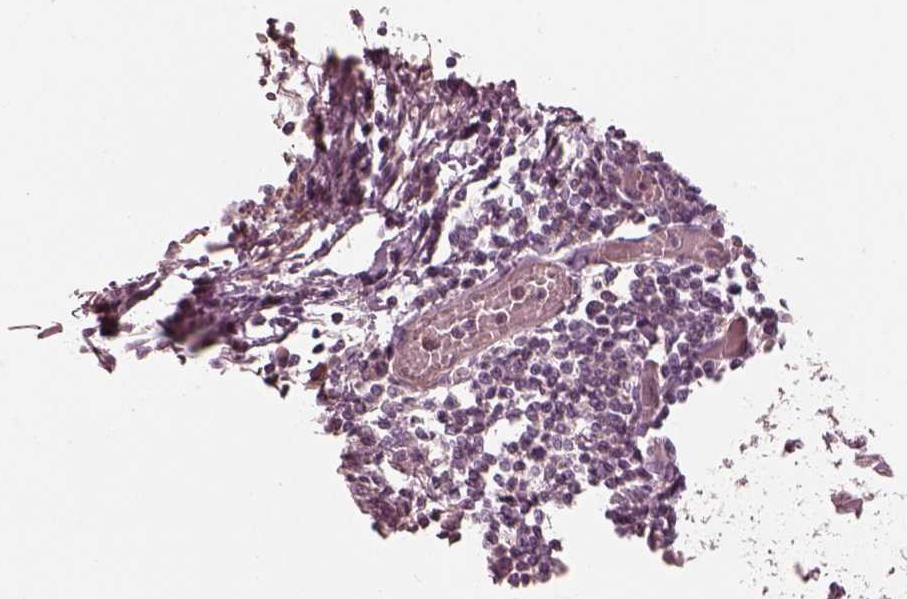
{"staining": {"intensity": "negative", "quantity": "none", "location": "none"}, "tissue": "carcinoid", "cell_type": "Tumor cells", "image_type": "cancer", "snomed": [{"axis": "morphology", "description": "Carcinoid, malignant, NOS"}, {"axis": "topography", "description": "Colon"}], "caption": "A photomicrograph of human carcinoid is negative for staining in tumor cells. The staining is performed using DAB brown chromogen with nuclei counter-stained in using hematoxylin.", "gene": "KCNA2", "patient": {"sex": "male", "age": 81}}